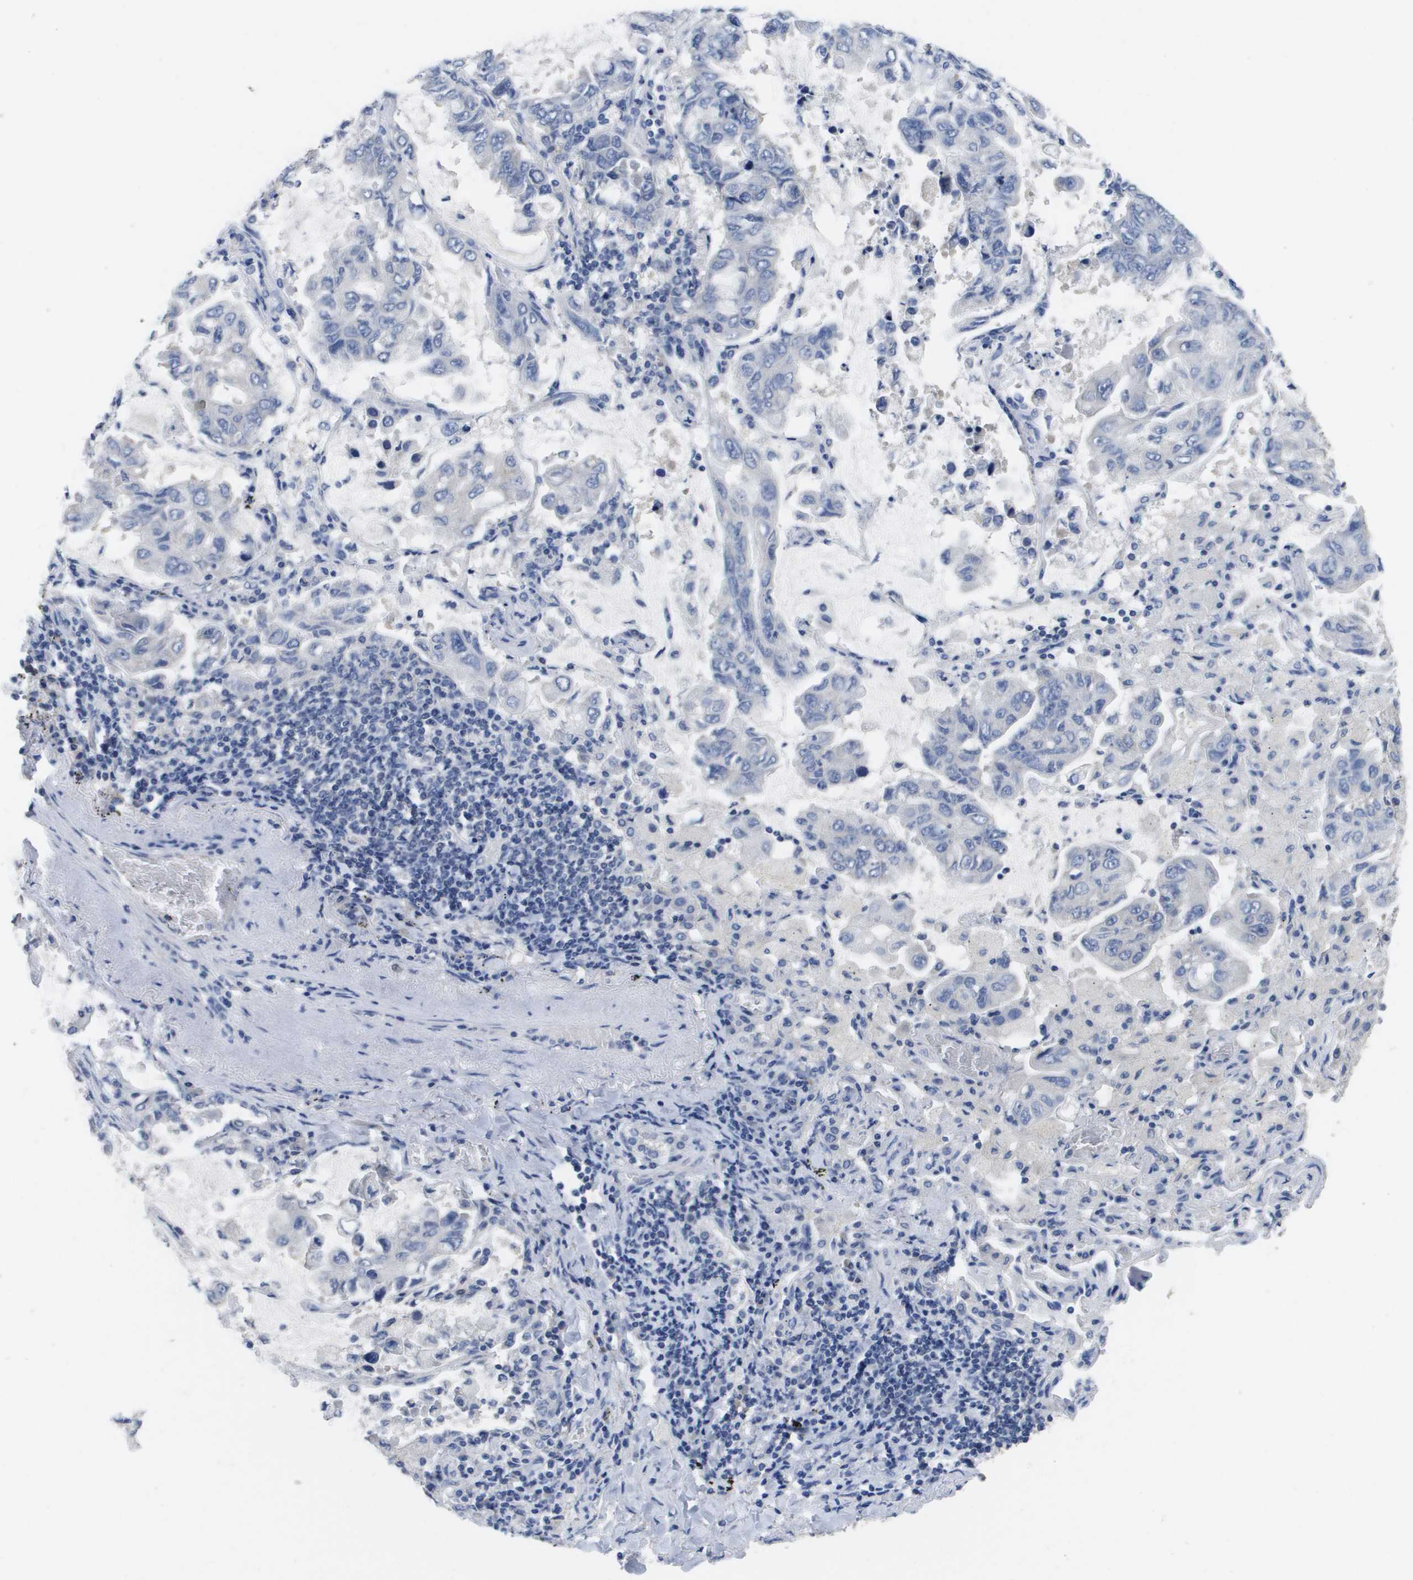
{"staining": {"intensity": "negative", "quantity": "none", "location": "none"}, "tissue": "lung cancer", "cell_type": "Tumor cells", "image_type": "cancer", "snomed": [{"axis": "morphology", "description": "Adenocarcinoma, NOS"}, {"axis": "topography", "description": "Lung"}], "caption": "Immunohistochemistry (IHC) histopathology image of neoplastic tissue: human adenocarcinoma (lung) stained with DAB (3,3'-diaminobenzidine) demonstrates no significant protein expression in tumor cells.", "gene": "CA9", "patient": {"sex": "male", "age": 64}}